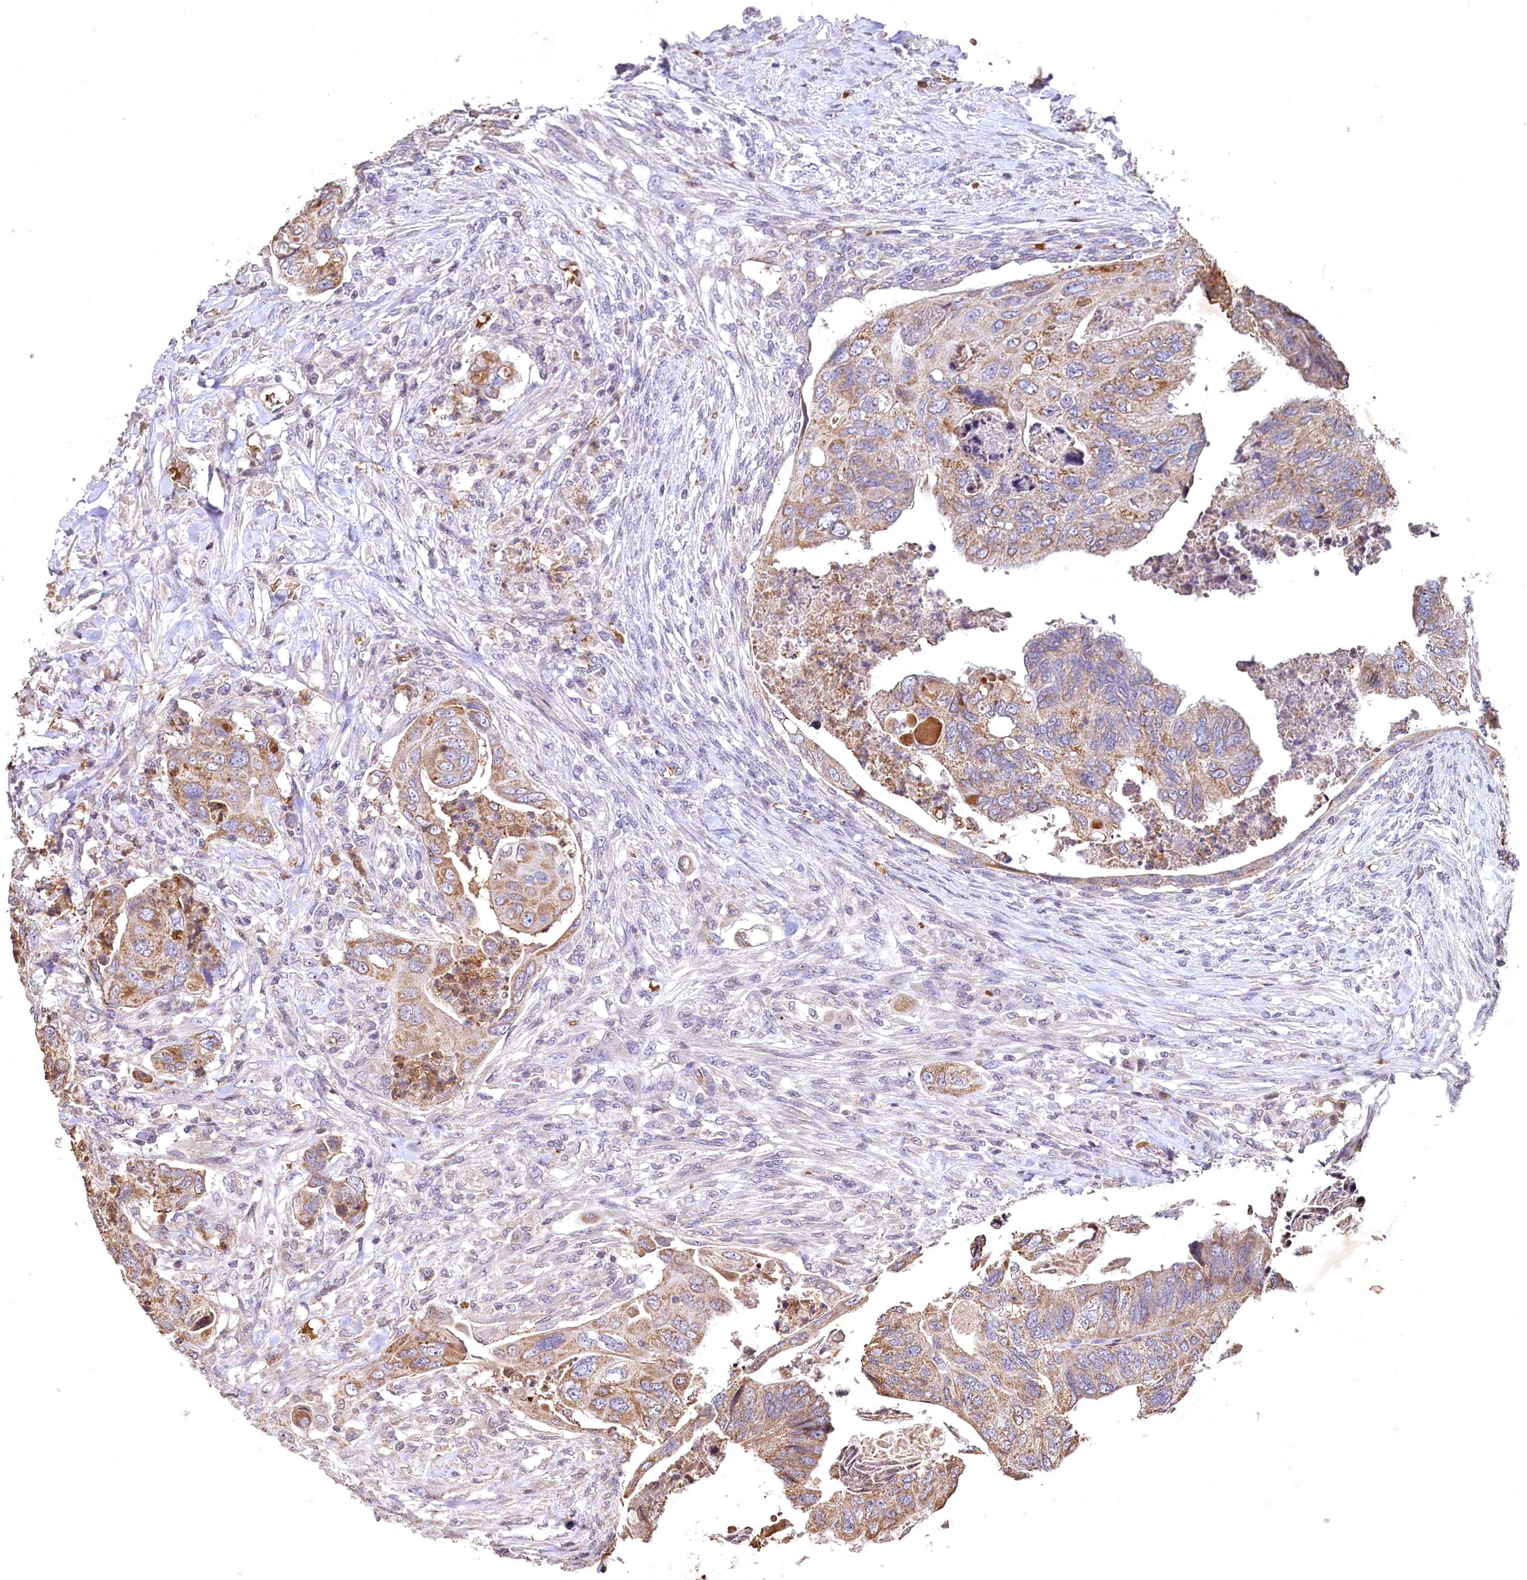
{"staining": {"intensity": "moderate", "quantity": ">75%", "location": "cytoplasmic/membranous"}, "tissue": "colorectal cancer", "cell_type": "Tumor cells", "image_type": "cancer", "snomed": [{"axis": "morphology", "description": "Adenocarcinoma, NOS"}, {"axis": "topography", "description": "Rectum"}], "caption": "DAB immunohistochemical staining of human colorectal cancer displays moderate cytoplasmic/membranous protein positivity in about >75% of tumor cells. (Brightfield microscopy of DAB IHC at high magnification).", "gene": "SPTA1", "patient": {"sex": "male", "age": 63}}